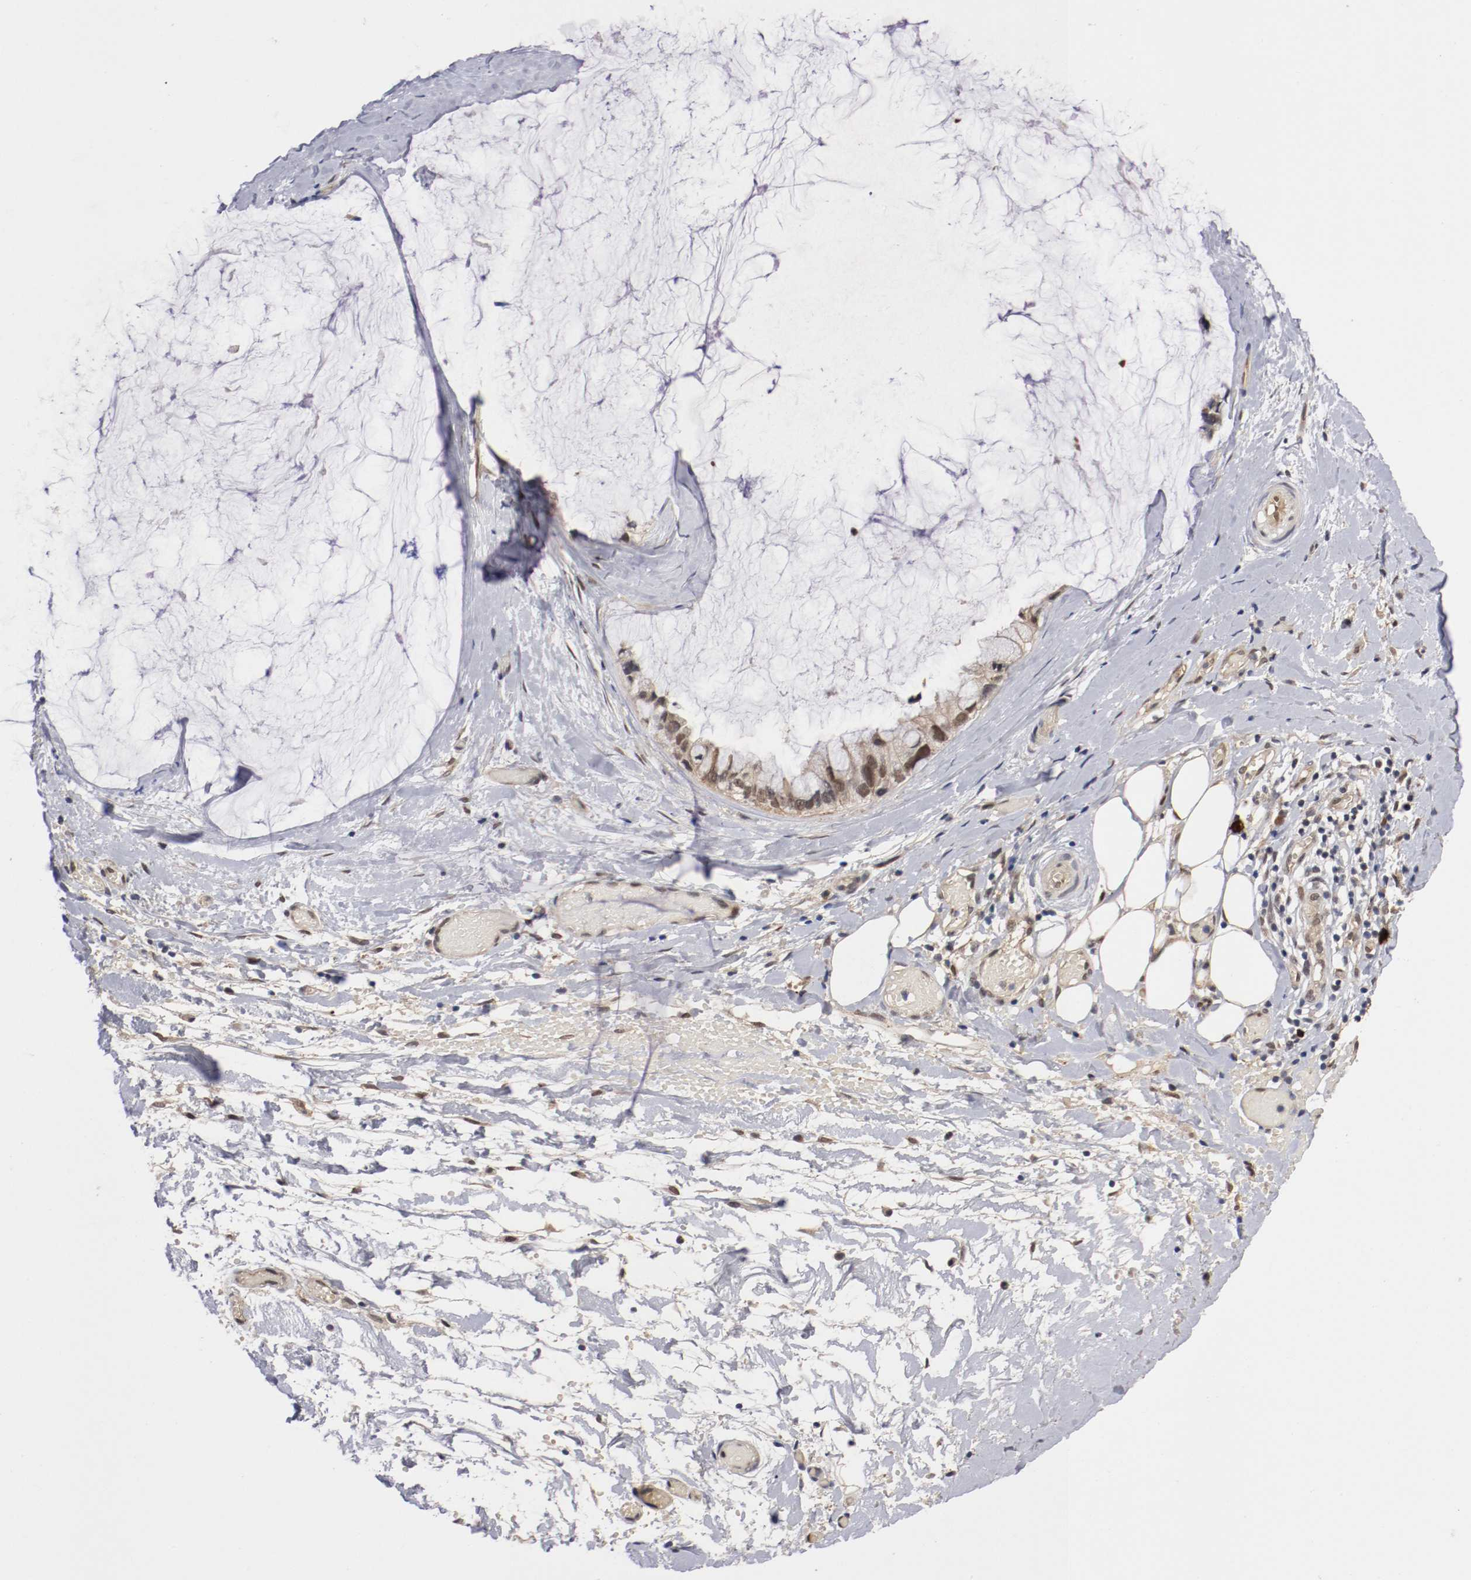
{"staining": {"intensity": "weak", "quantity": ">75%", "location": "cytoplasmic/membranous,nuclear"}, "tissue": "ovarian cancer", "cell_type": "Tumor cells", "image_type": "cancer", "snomed": [{"axis": "morphology", "description": "Cystadenocarcinoma, mucinous, NOS"}, {"axis": "topography", "description": "Ovary"}], "caption": "The histopathology image exhibits staining of ovarian mucinous cystadenocarcinoma, revealing weak cytoplasmic/membranous and nuclear protein positivity (brown color) within tumor cells.", "gene": "DNMT3B", "patient": {"sex": "female", "age": 39}}